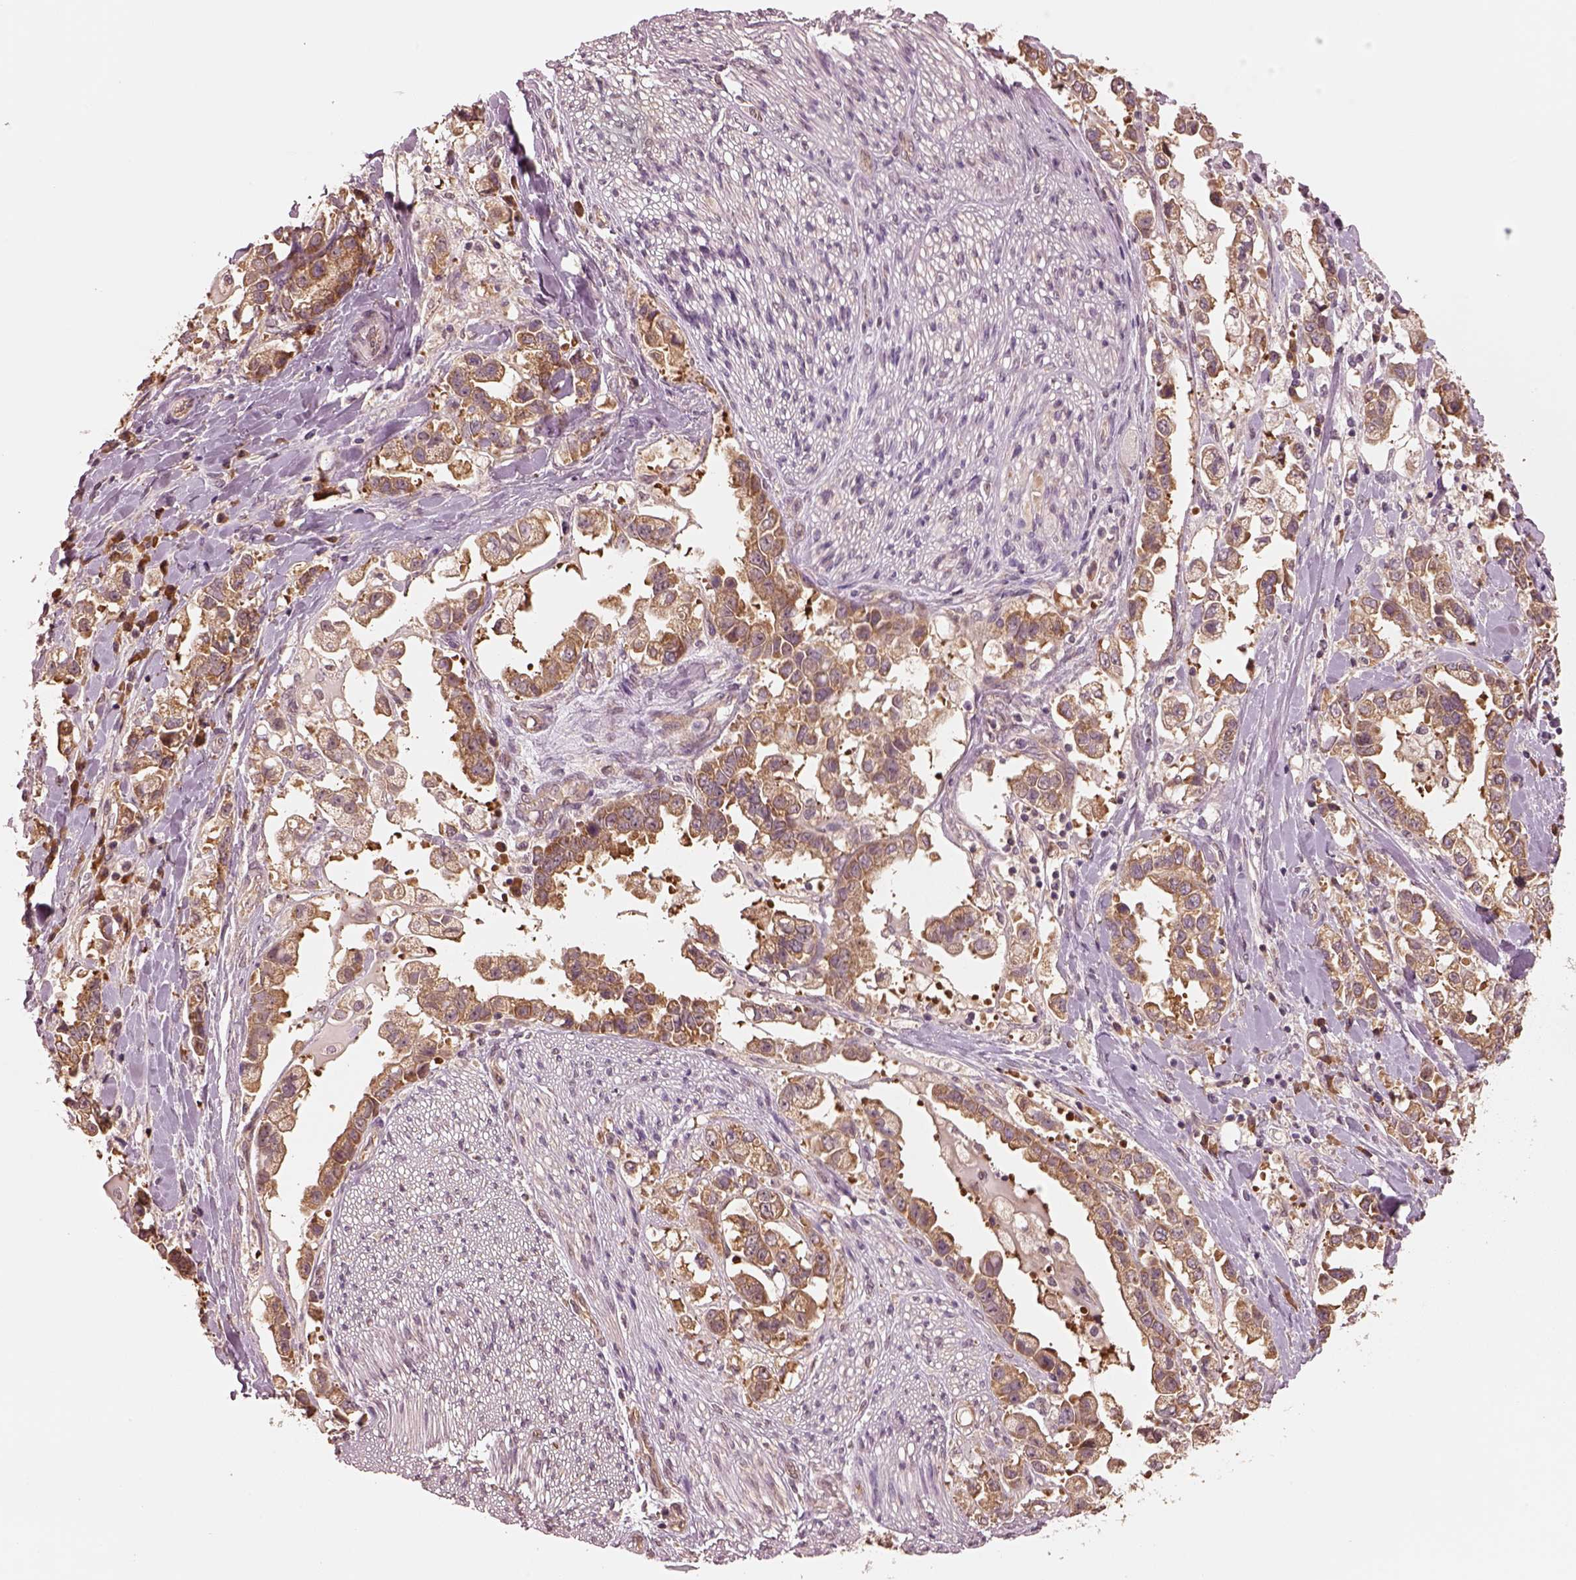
{"staining": {"intensity": "moderate", "quantity": ">75%", "location": "cytoplasmic/membranous"}, "tissue": "stomach cancer", "cell_type": "Tumor cells", "image_type": "cancer", "snomed": [{"axis": "morphology", "description": "Adenocarcinoma, NOS"}, {"axis": "topography", "description": "Stomach"}], "caption": "Immunohistochemistry histopathology image of neoplastic tissue: adenocarcinoma (stomach) stained using immunohistochemistry displays medium levels of moderate protein expression localized specifically in the cytoplasmic/membranous of tumor cells, appearing as a cytoplasmic/membranous brown color.", "gene": "RPS5", "patient": {"sex": "male", "age": 59}}